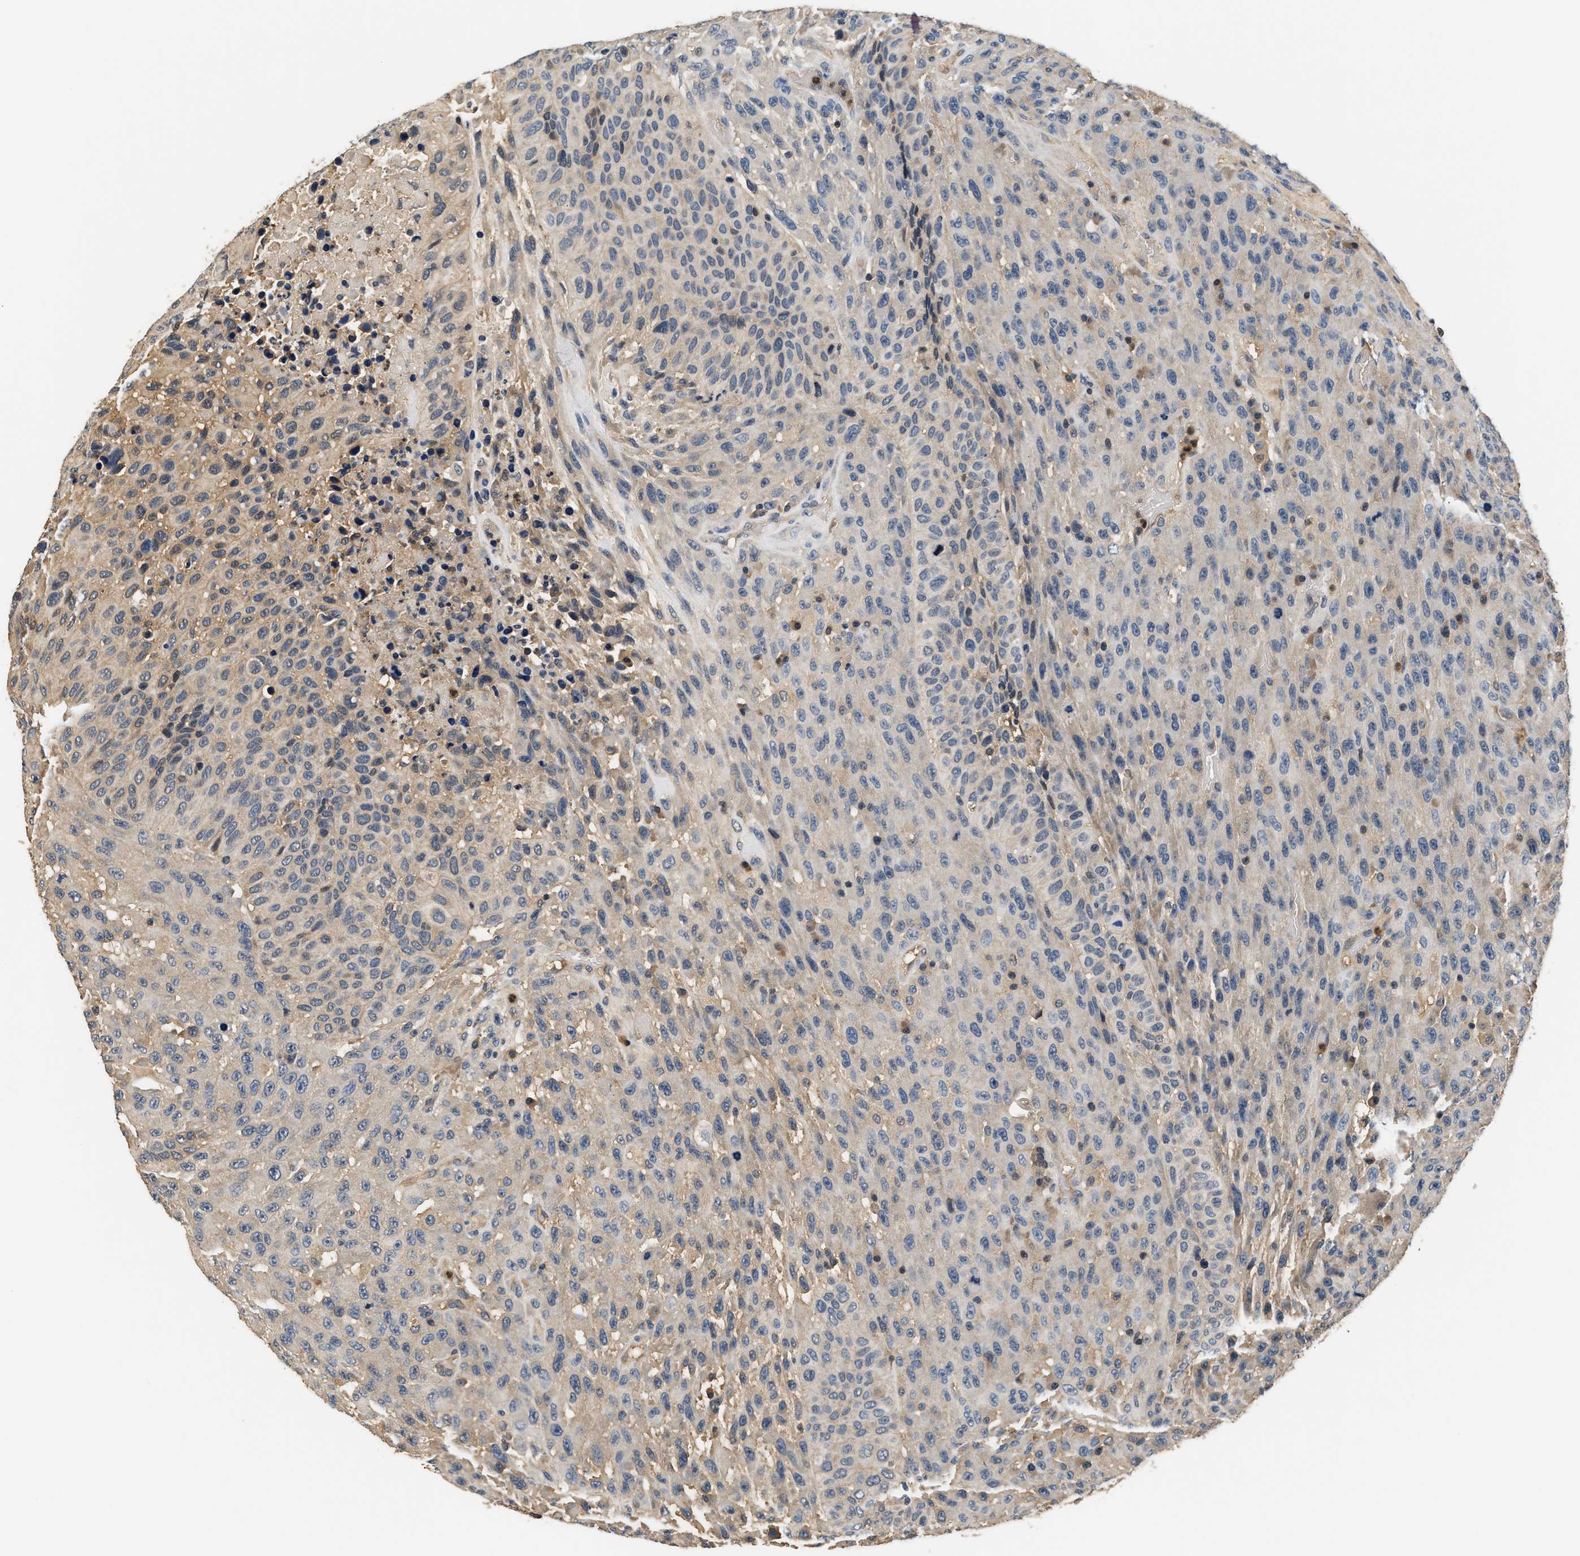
{"staining": {"intensity": "negative", "quantity": "none", "location": "none"}, "tissue": "urothelial cancer", "cell_type": "Tumor cells", "image_type": "cancer", "snomed": [{"axis": "morphology", "description": "Urothelial carcinoma, High grade"}, {"axis": "topography", "description": "Urinary bladder"}], "caption": "This is an immunohistochemistry (IHC) histopathology image of human urothelial carcinoma (high-grade). There is no staining in tumor cells.", "gene": "GPI", "patient": {"sex": "female", "age": 82}}